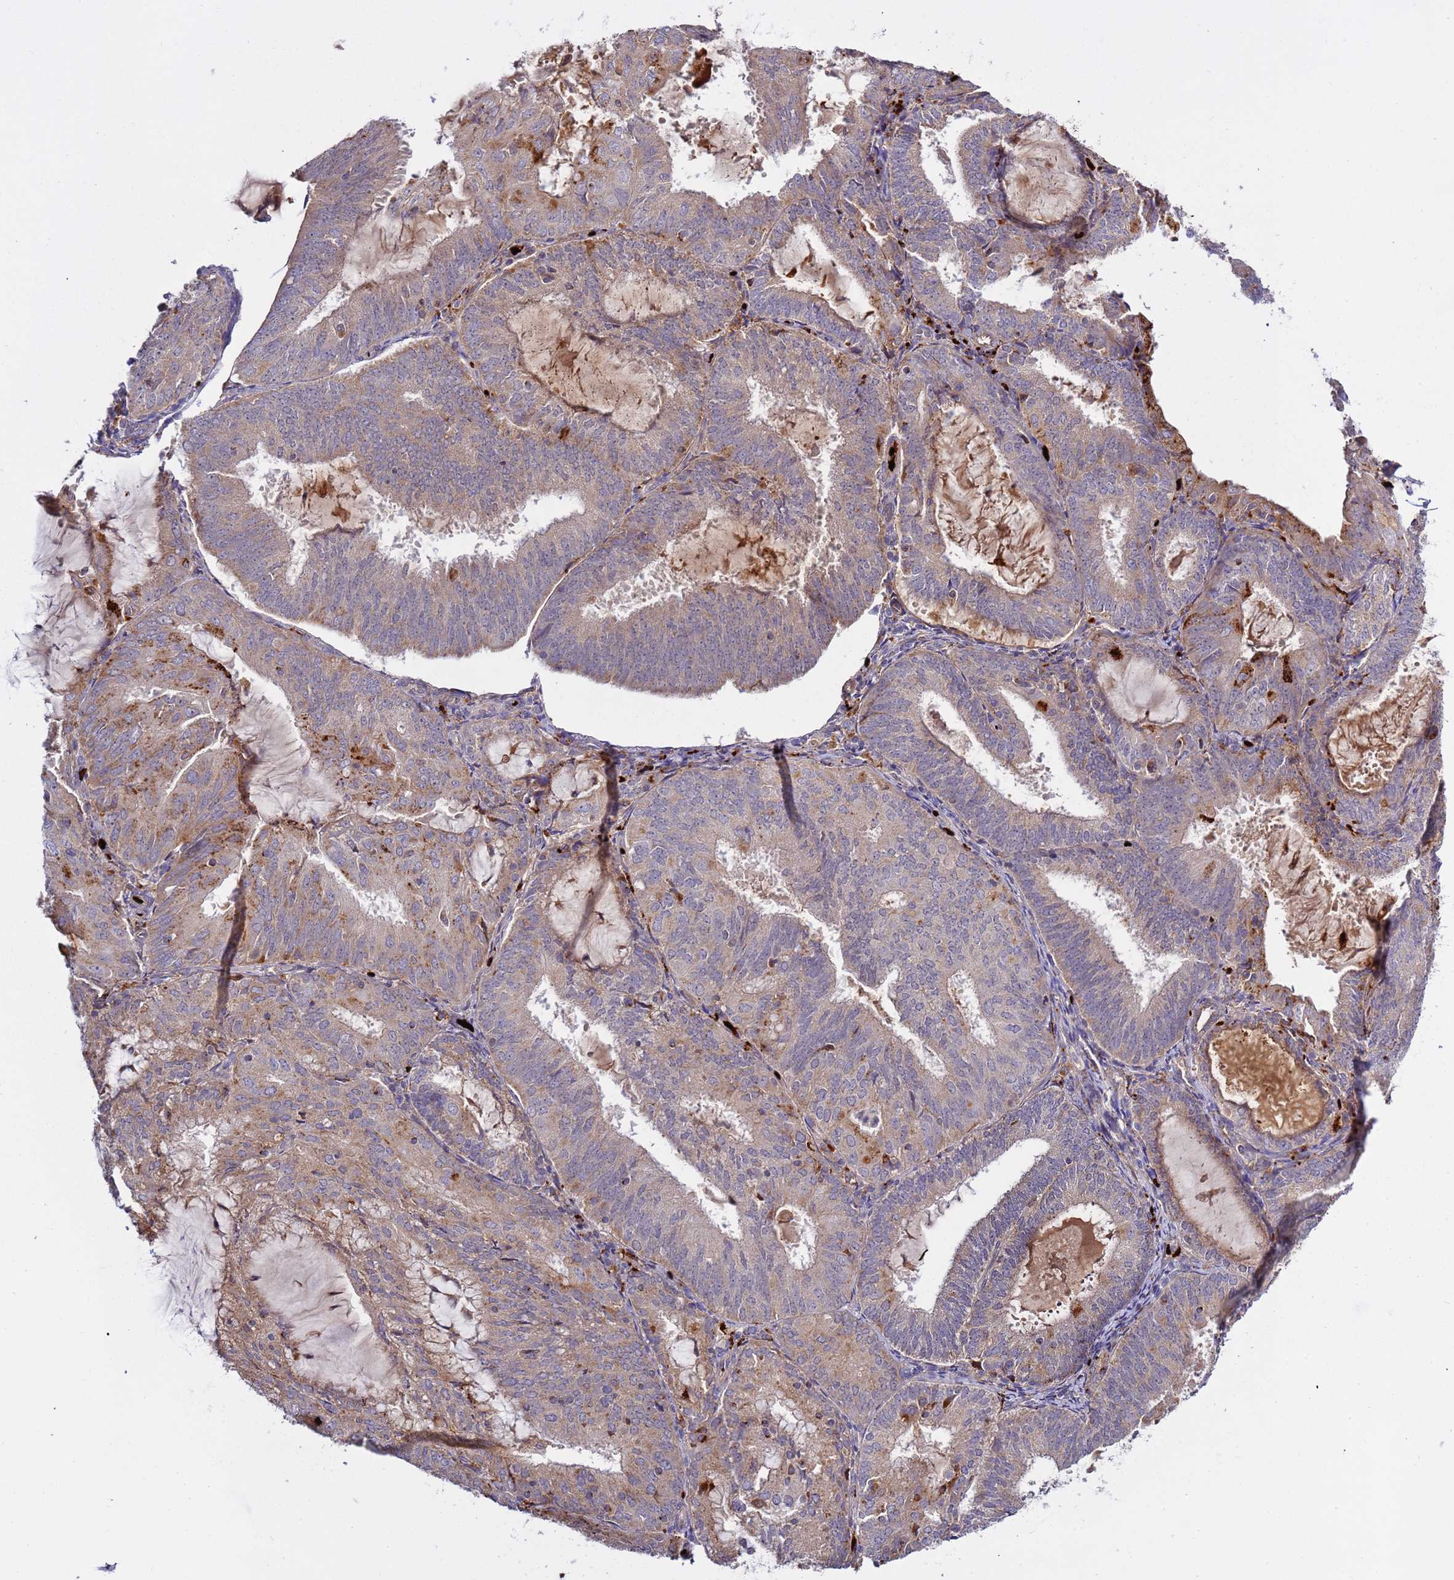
{"staining": {"intensity": "moderate", "quantity": "<25%", "location": "cytoplasmic/membranous"}, "tissue": "endometrial cancer", "cell_type": "Tumor cells", "image_type": "cancer", "snomed": [{"axis": "morphology", "description": "Adenocarcinoma, NOS"}, {"axis": "topography", "description": "Endometrium"}], "caption": "Human endometrial cancer stained with a protein marker displays moderate staining in tumor cells.", "gene": "VPS36", "patient": {"sex": "female", "age": 81}}